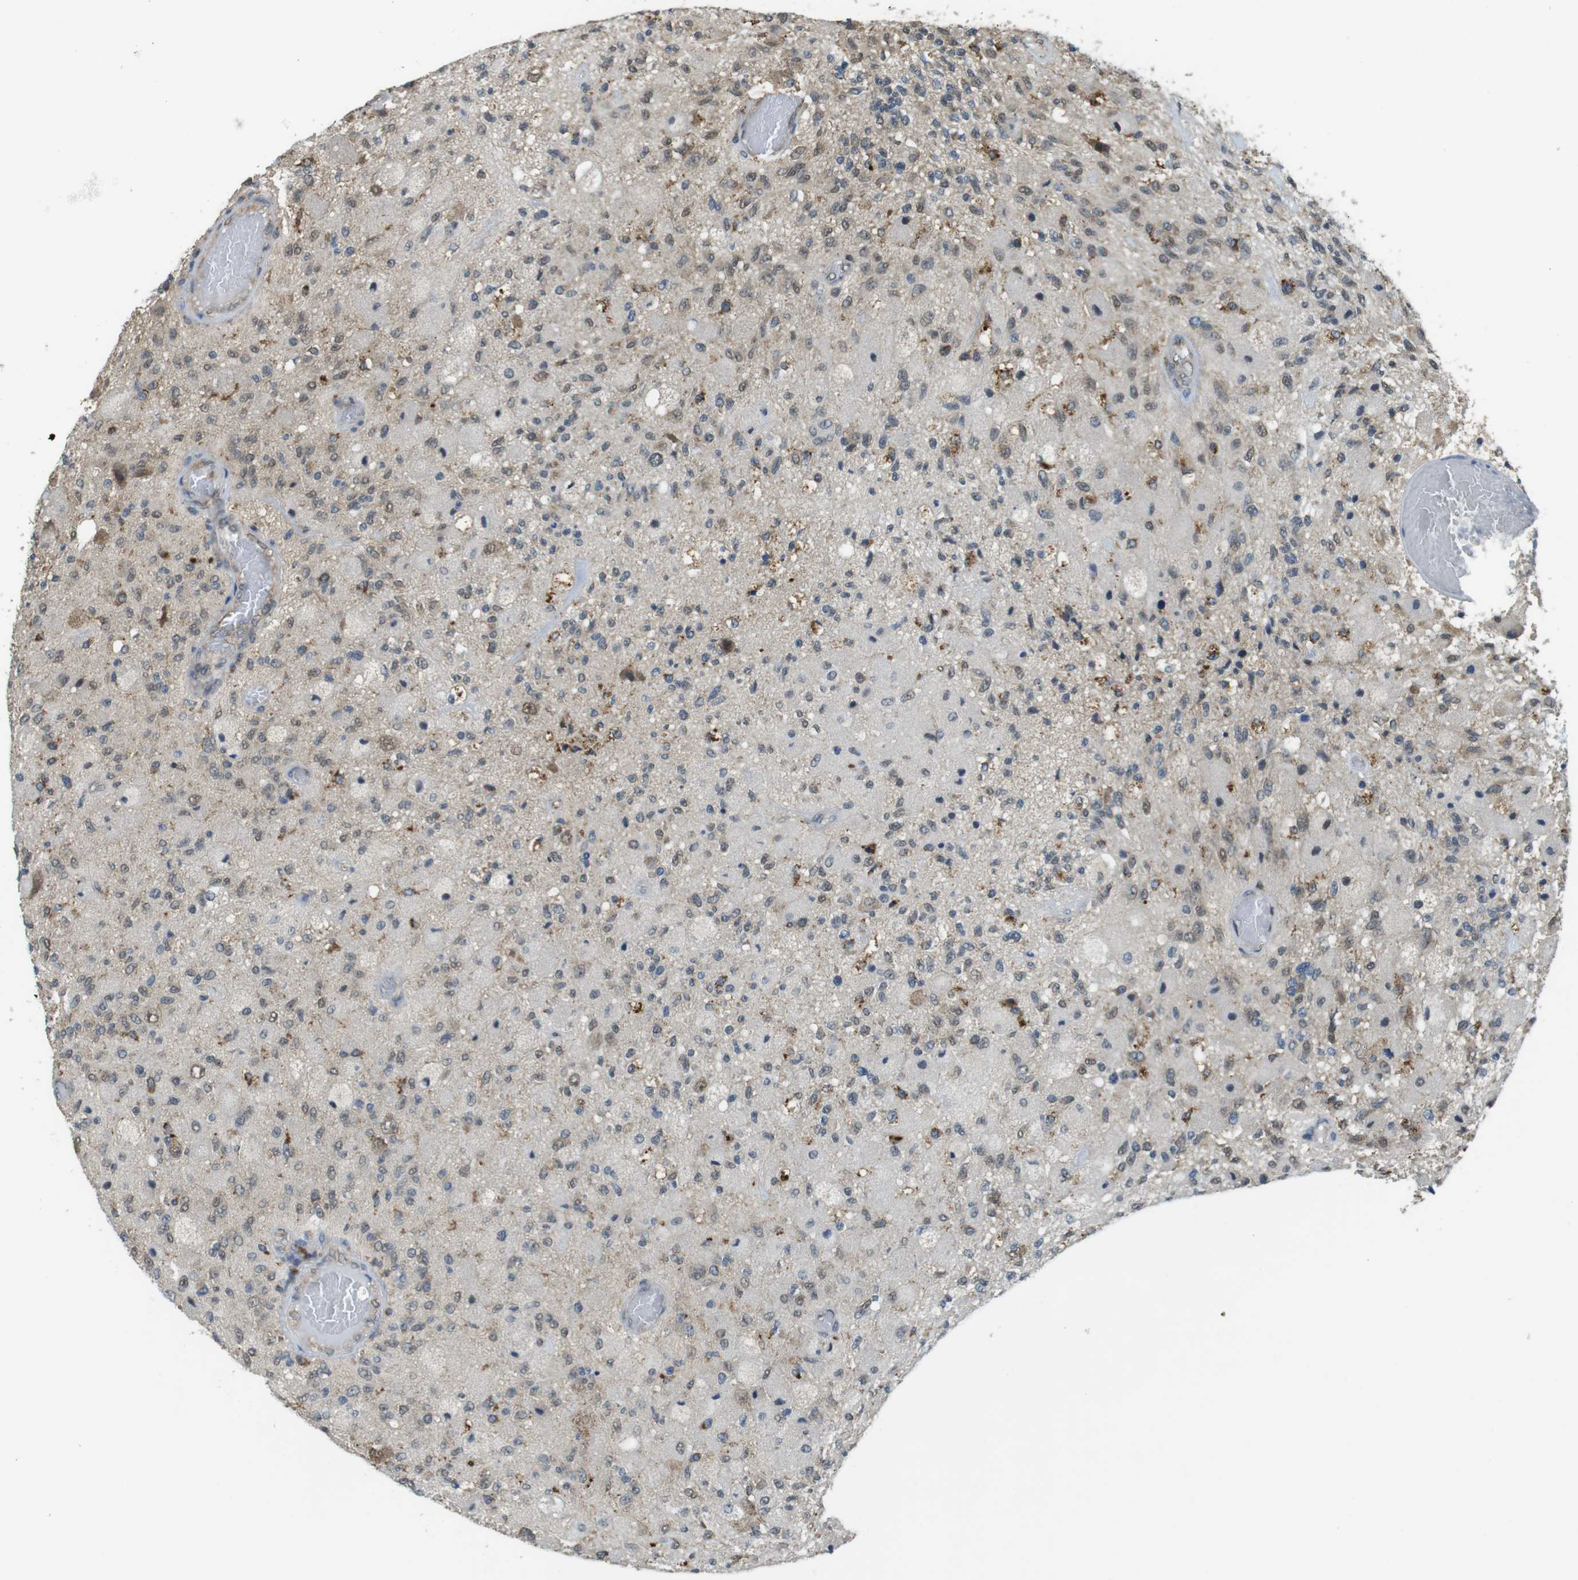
{"staining": {"intensity": "weak", "quantity": "25%-75%", "location": "cytoplasmic/membranous"}, "tissue": "glioma", "cell_type": "Tumor cells", "image_type": "cancer", "snomed": [{"axis": "morphology", "description": "Normal tissue, NOS"}, {"axis": "morphology", "description": "Glioma, malignant, High grade"}, {"axis": "topography", "description": "Cerebral cortex"}], "caption": "Brown immunohistochemical staining in human high-grade glioma (malignant) exhibits weak cytoplasmic/membranous positivity in approximately 25%-75% of tumor cells.", "gene": "BRI3BP", "patient": {"sex": "male", "age": 77}}